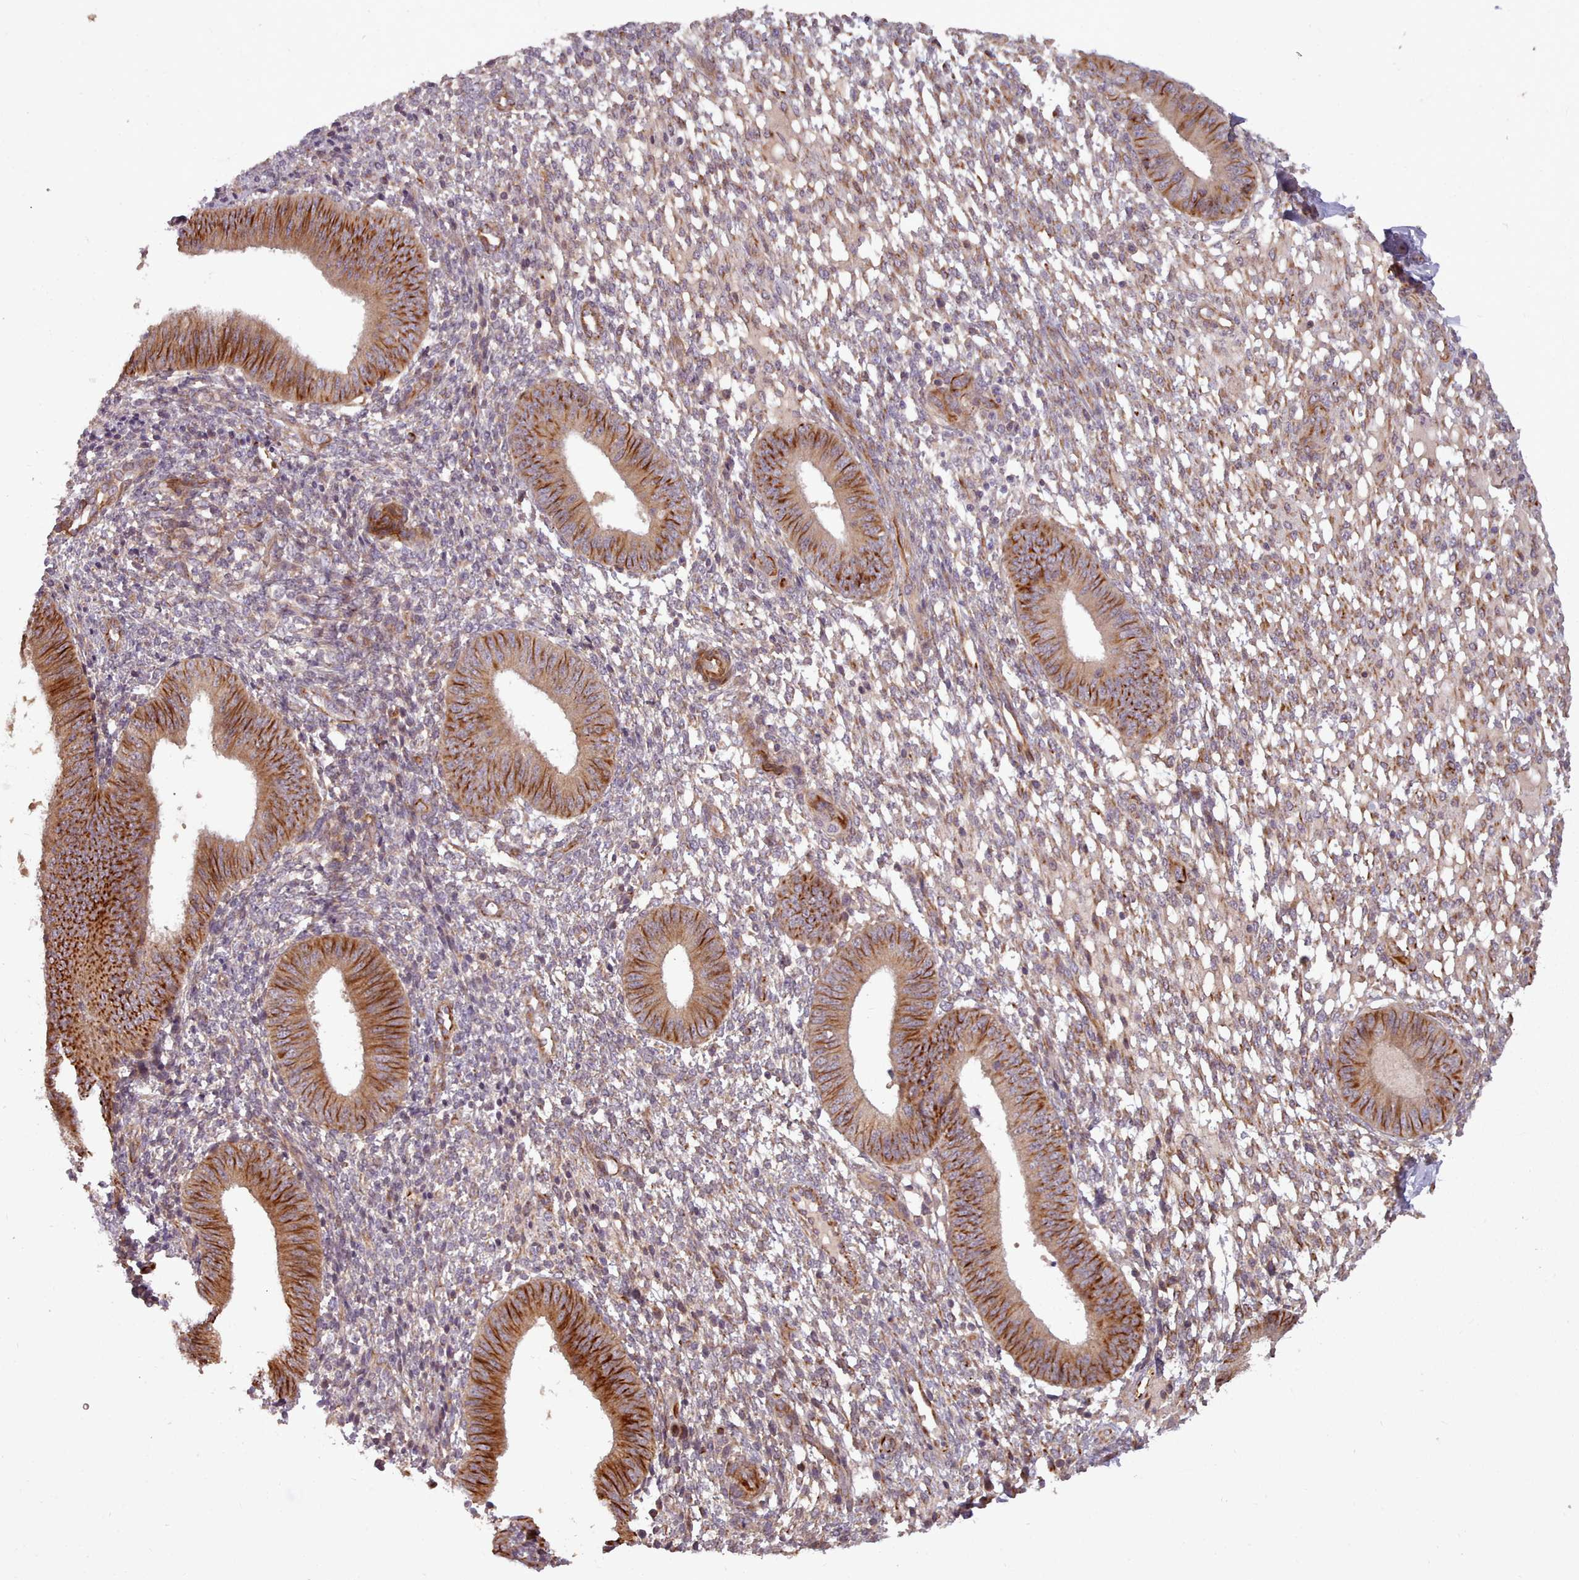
{"staining": {"intensity": "moderate", "quantity": "25%-75%", "location": "cytoplasmic/membranous"}, "tissue": "endometrium", "cell_type": "Cells in endometrial stroma", "image_type": "normal", "snomed": [{"axis": "morphology", "description": "Normal tissue, NOS"}, {"axis": "topography", "description": "Endometrium"}], "caption": "A brown stain labels moderate cytoplasmic/membranous expression of a protein in cells in endometrial stroma of benign endometrium. The staining was performed using DAB (3,3'-diaminobenzidine), with brown indicating positive protein expression. Nuclei are stained blue with hematoxylin.", "gene": "GBGT1", "patient": {"sex": "female", "age": 49}}